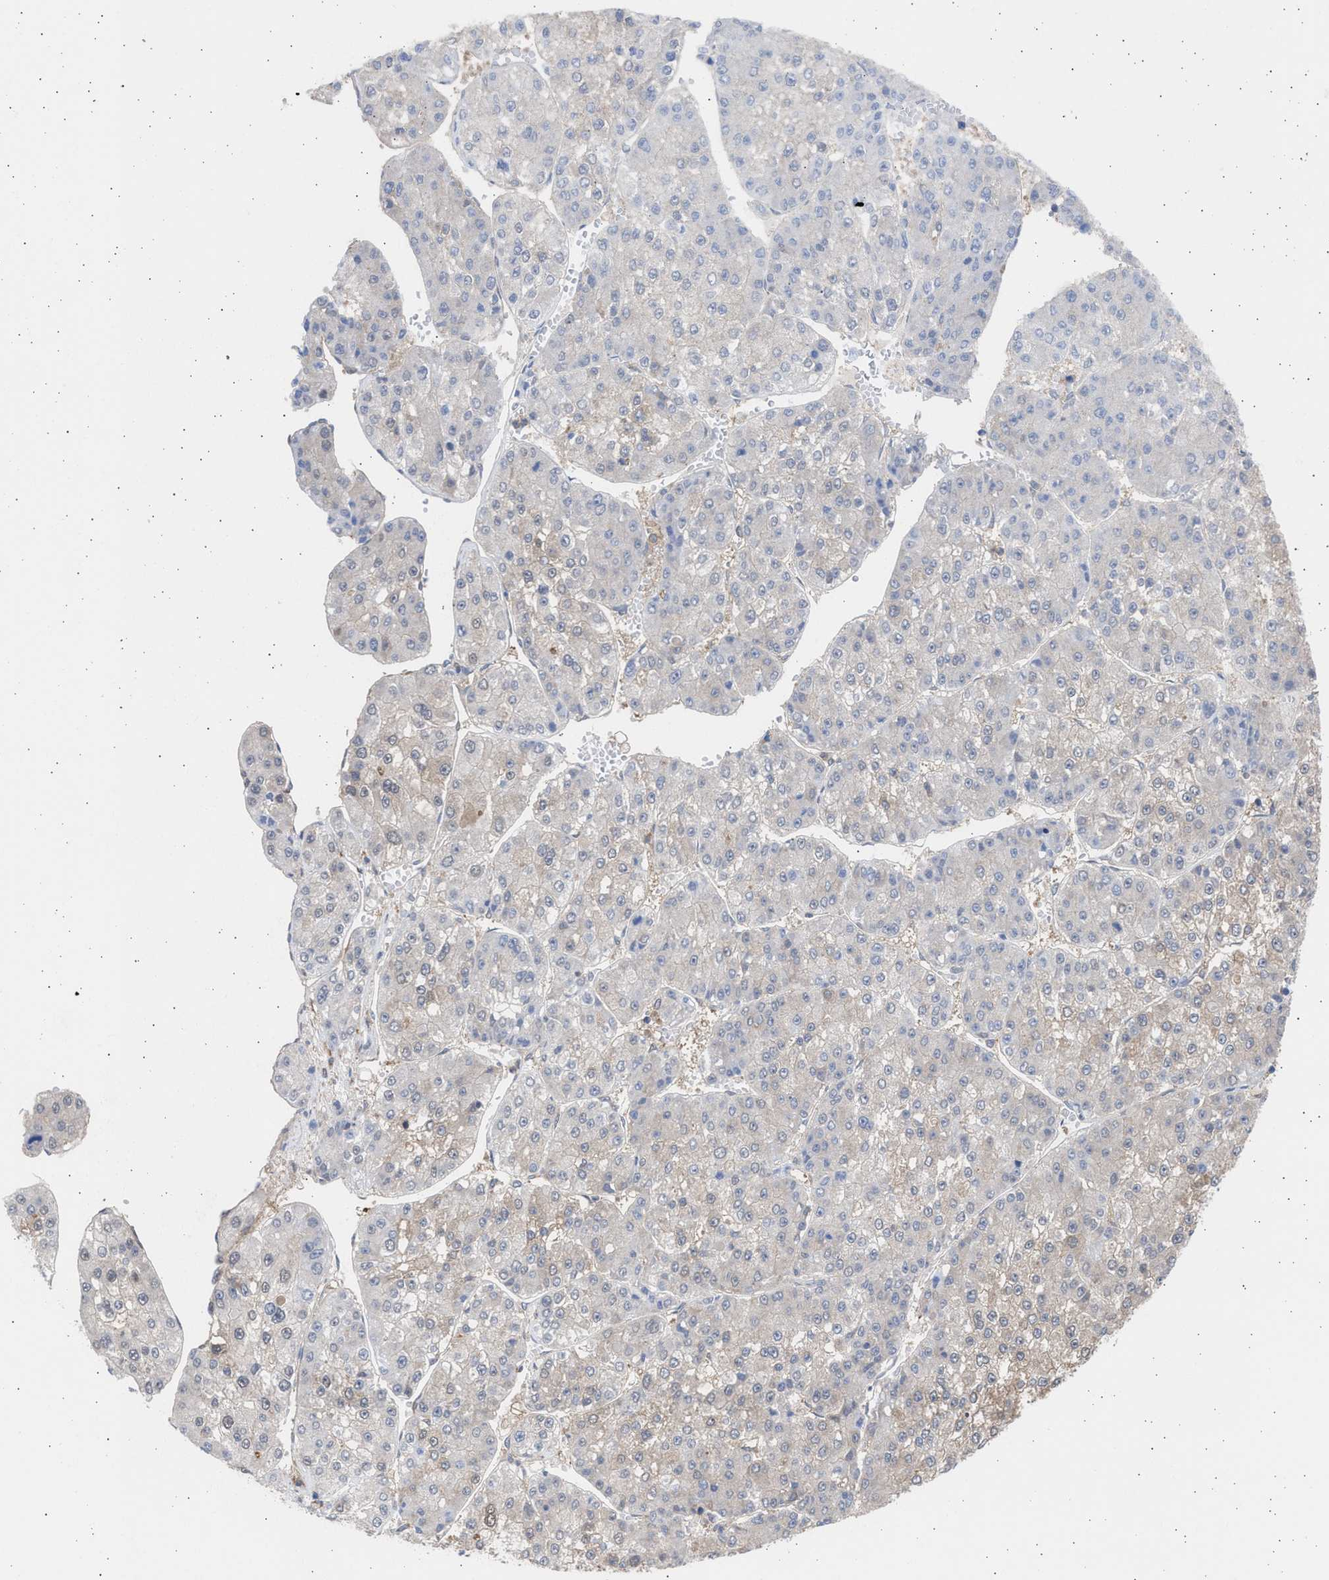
{"staining": {"intensity": "weak", "quantity": "25%-75%", "location": "cytoplasmic/membranous"}, "tissue": "liver cancer", "cell_type": "Tumor cells", "image_type": "cancer", "snomed": [{"axis": "morphology", "description": "Carcinoma, Hepatocellular, NOS"}, {"axis": "topography", "description": "Liver"}], "caption": "IHC staining of liver cancer (hepatocellular carcinoma), which displays low levels of weak cytoplasmic/membranous positivity in about 25%-75% of tumor cells indicating weak cytoplasmic/membranous protein expression. The staining was performed using DAB (3,3'-diaminobenzidine) (brown) for protein detection and nuclei were counterstained in hematoxylin (blue).", "gene": "ALDOC", "patient": {"sex": "female", "age": 73}}